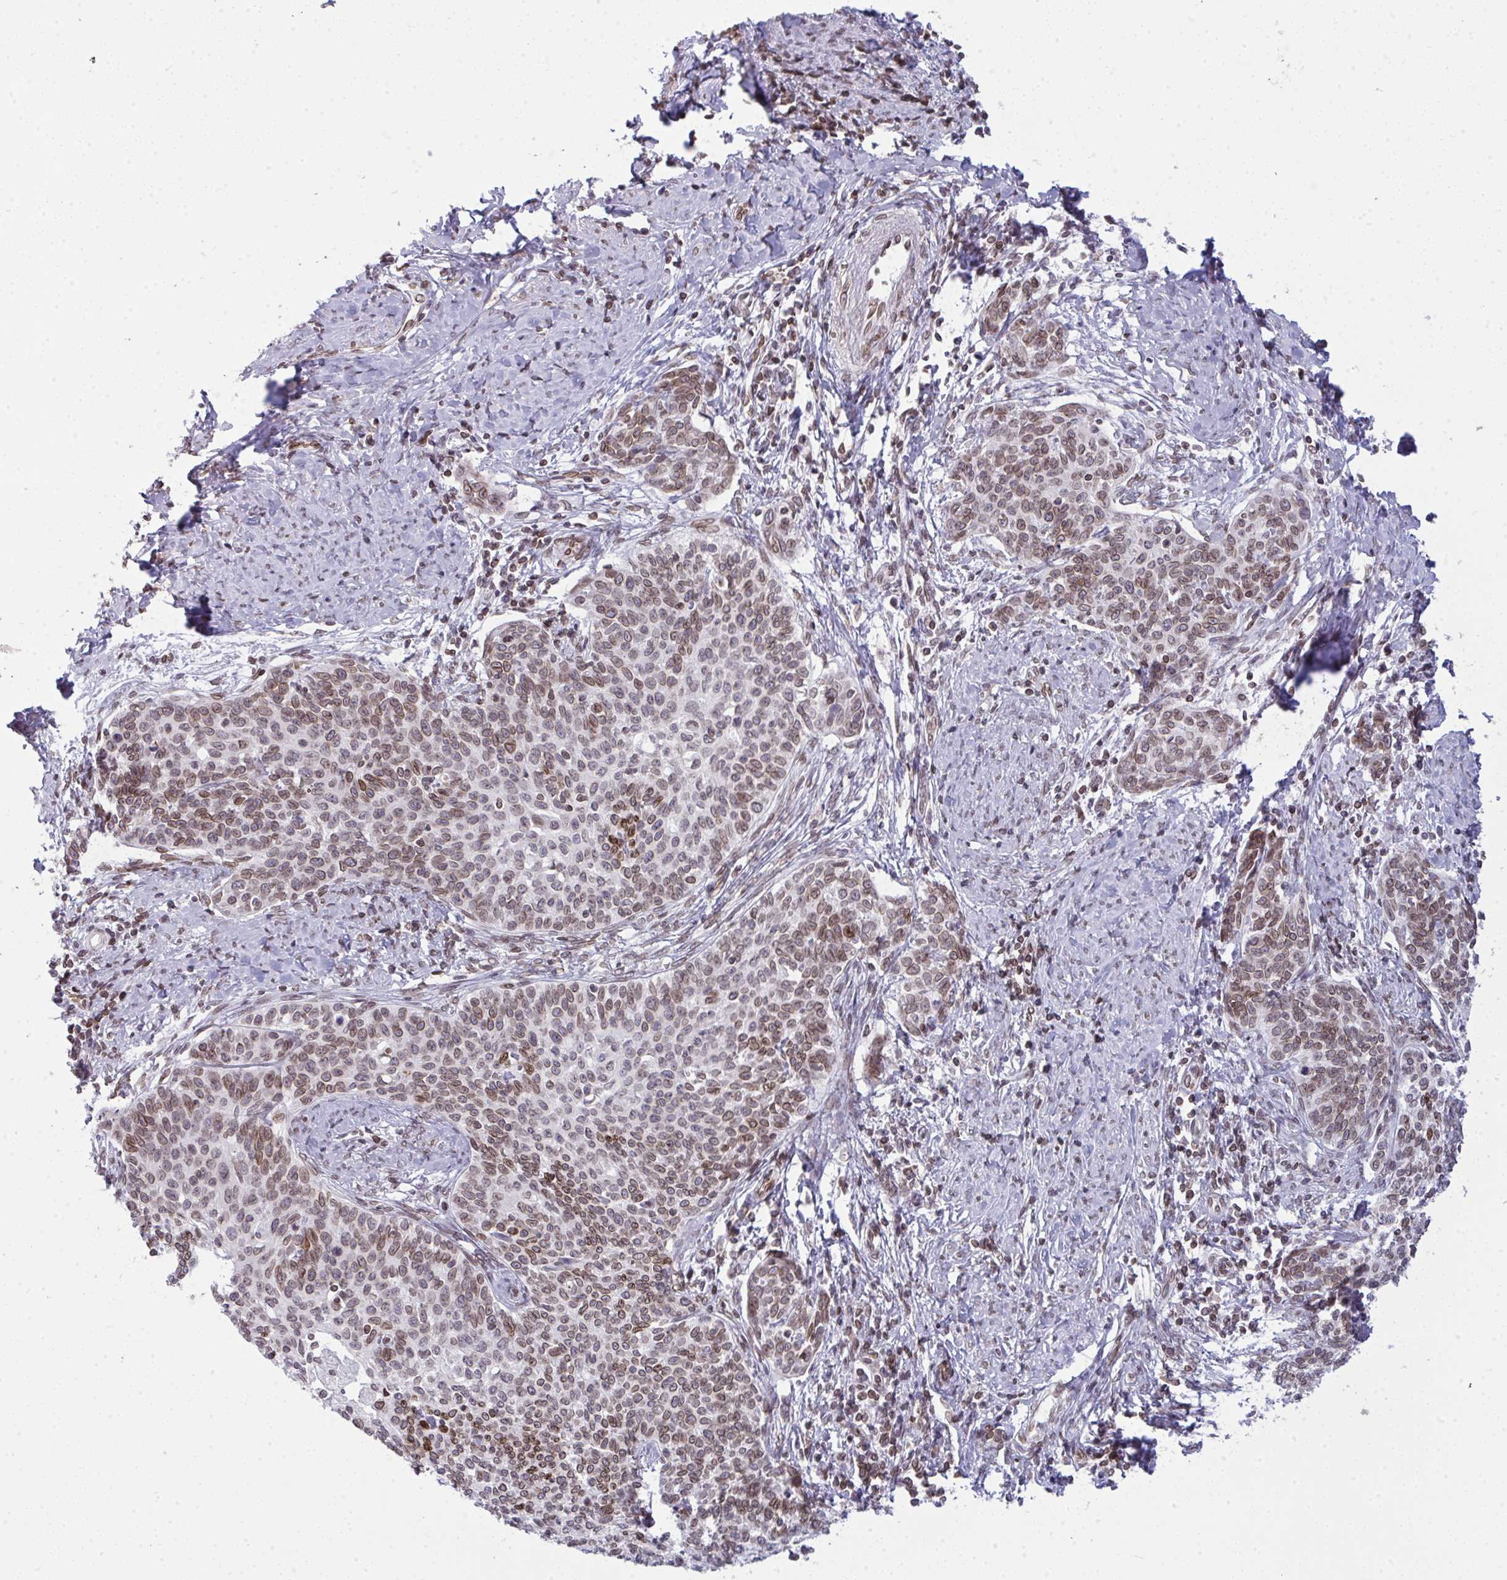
{"staining": {"intensity": "moderate", "quantity": "25%-75%", "location": "cytoplasmic/membranous,nuclear"}, "tissue": "cervical cancer", "cell_type": "Tumor cells", "image_type": "cancer", "snomed": [{"axis": "morphology", "description": "Squamous cell carcinoma, NOS"}, {"axis": "topography", "description": "Cervix"}], "caption": "Cervical squamous cell carcinoma tissue shows moderate cytoplasmic/membranous and nuclear staining in approximately 25%-75% of tumor cells", "gene": "LMNB2", "patient": {"sex": "female", "age": 39}}